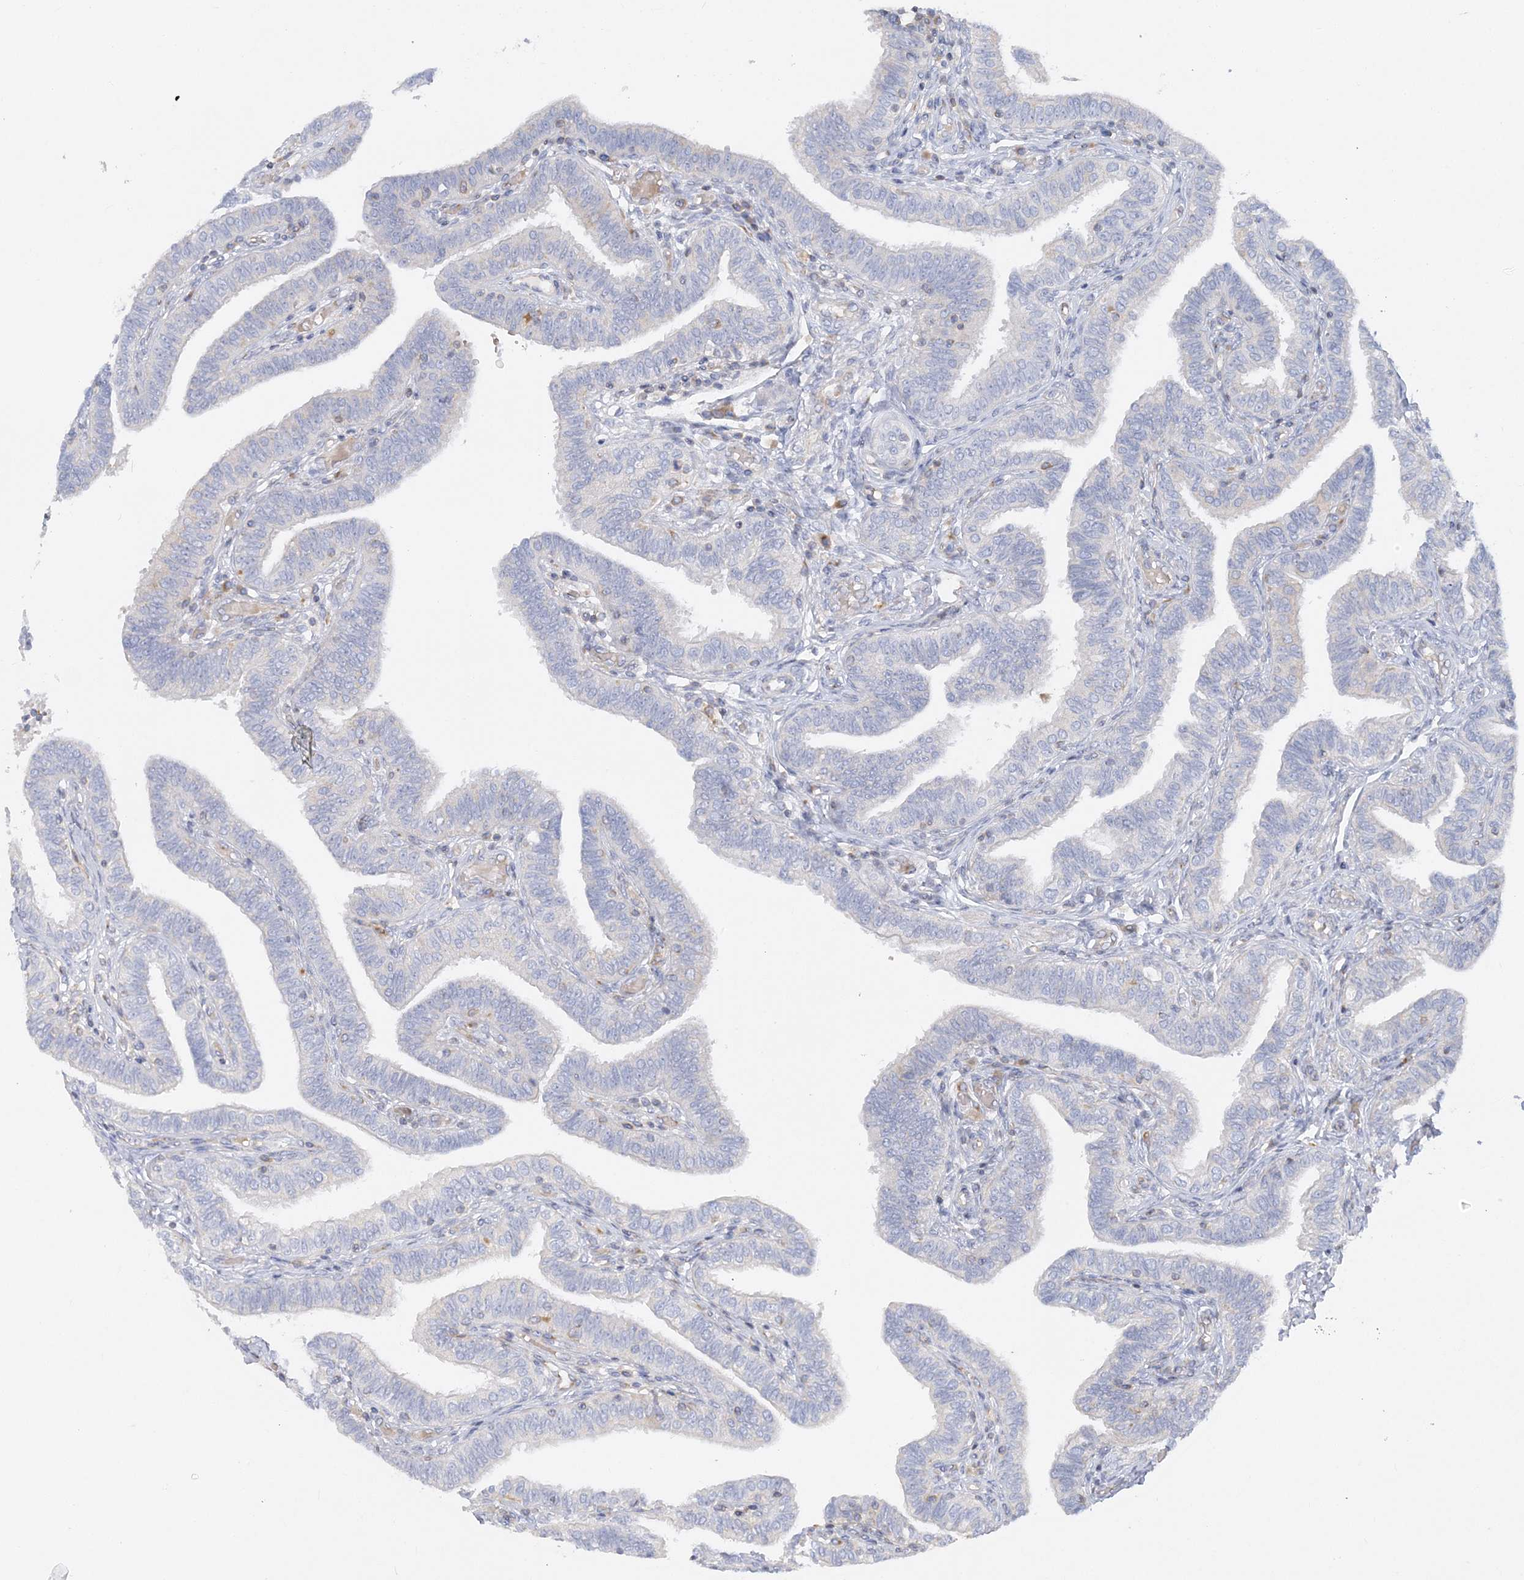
{"staining": {"intensity": "weak", "quantity": "<25%", "location": "cytoplasmic/membranous"}, "tissue": "fallopian tube", "cell_type": "Glandular cells", "image_type": "normal", "snomed": [{"axis": "morphology", "description": "Normal tissue, NOS"}, {"axis": "topography", "description": "Fallopian tube"}], "caption": "This is an immunohistochemistry (IHC) histopathology image of benign fallopian tube. There is no positivity in glandular cells.", "gene": "FAM114A2", "patient": {"sex": "female", "age": 39}}